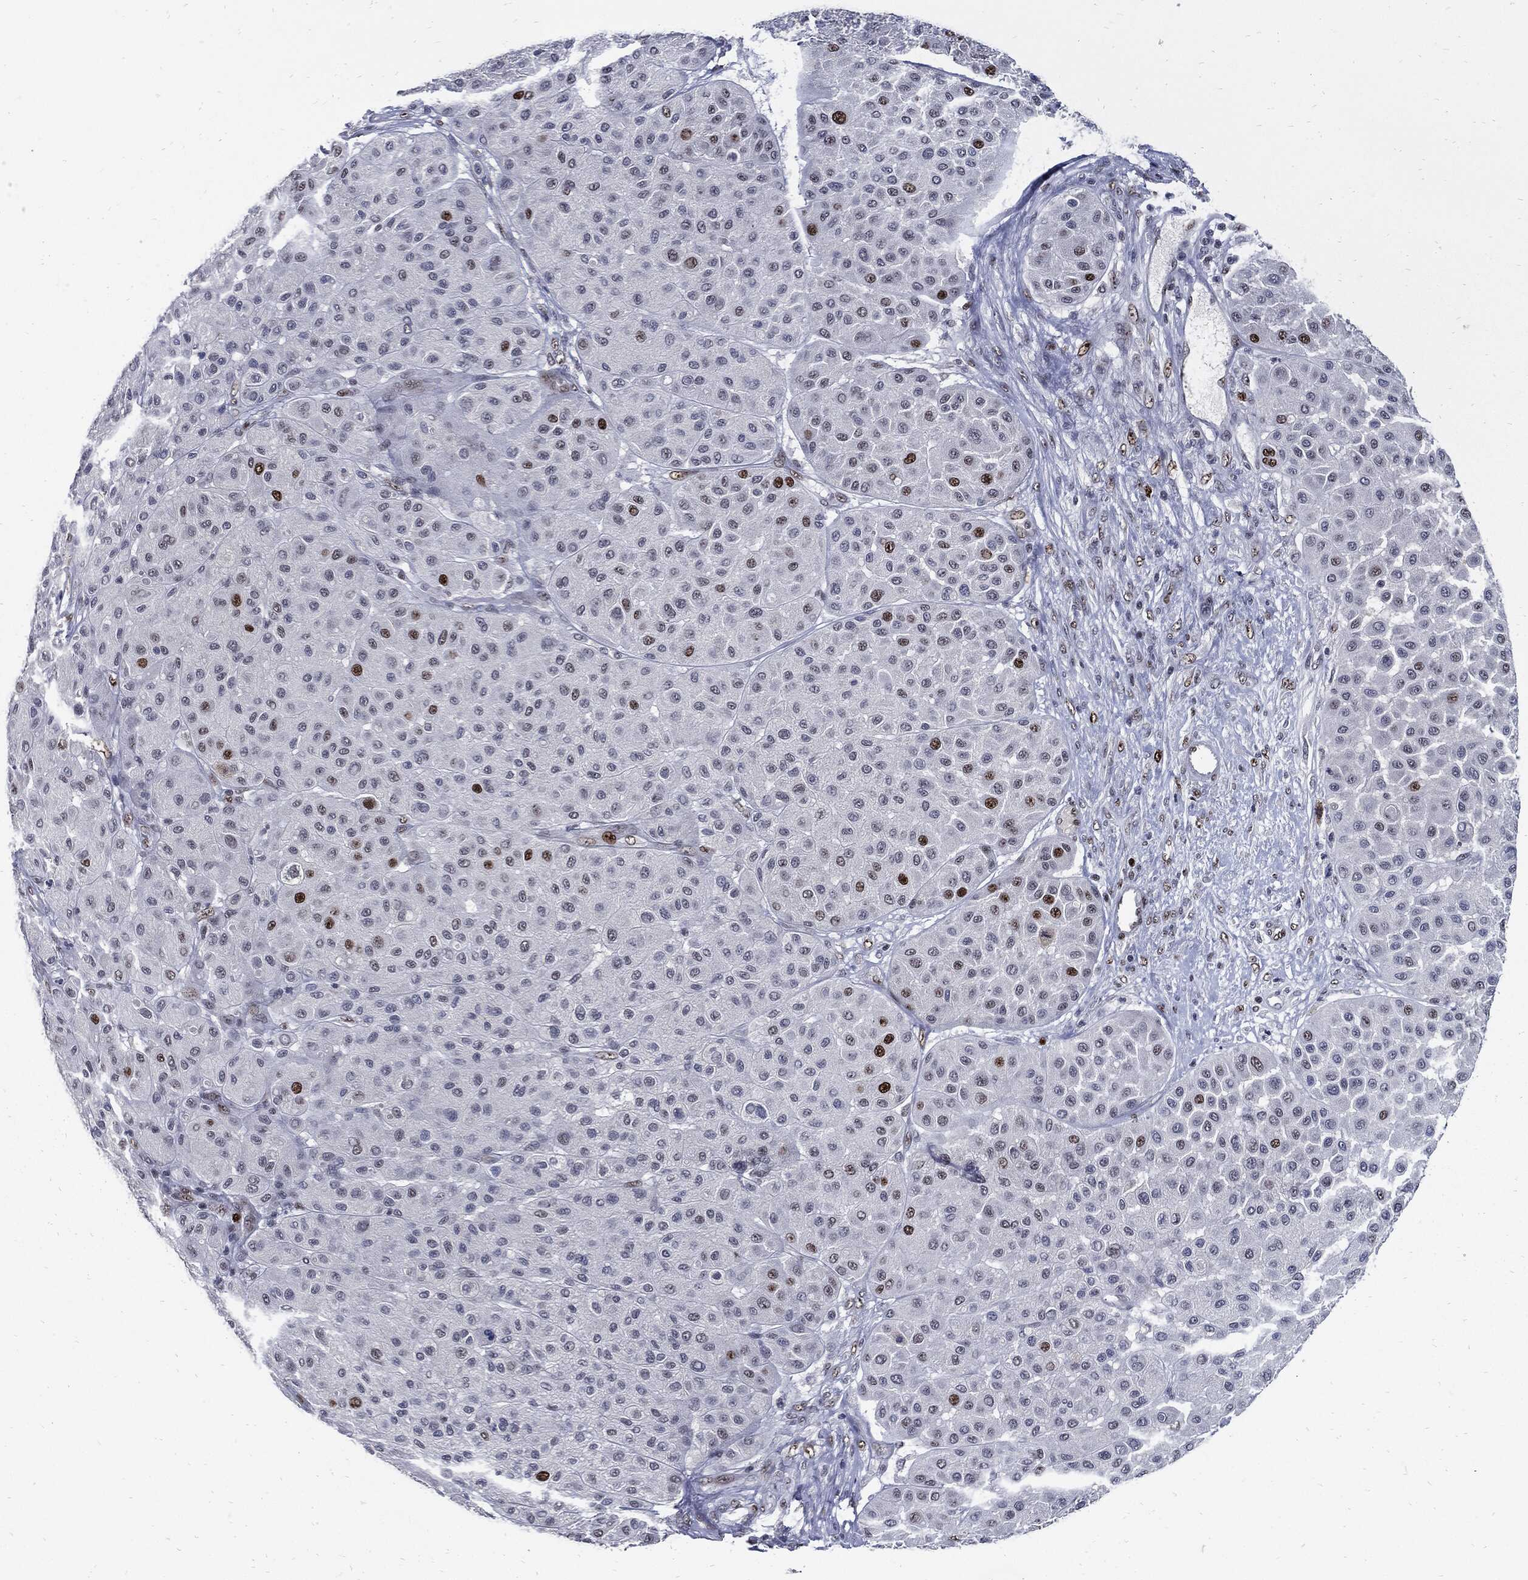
{"staining": {"intensity": "strong", "quantity": "<25%", "location": "nuclear"}, "tissue": "melanoma", "cell_type": "Tumor cells", "image_type": "cancer", "snomed": [{"axis": "morphology", "description": "Malignant melanoma, Metastatic site"}, {"axis": "topography", "description": "Smooth muscle"}], "caption": "A photomicrograph of melanoma stained for a protein demonstrates strong nuclear brown staining in tumor cells.", "gene": "NBN", "patient": {"sex": "male", "age": 41}}